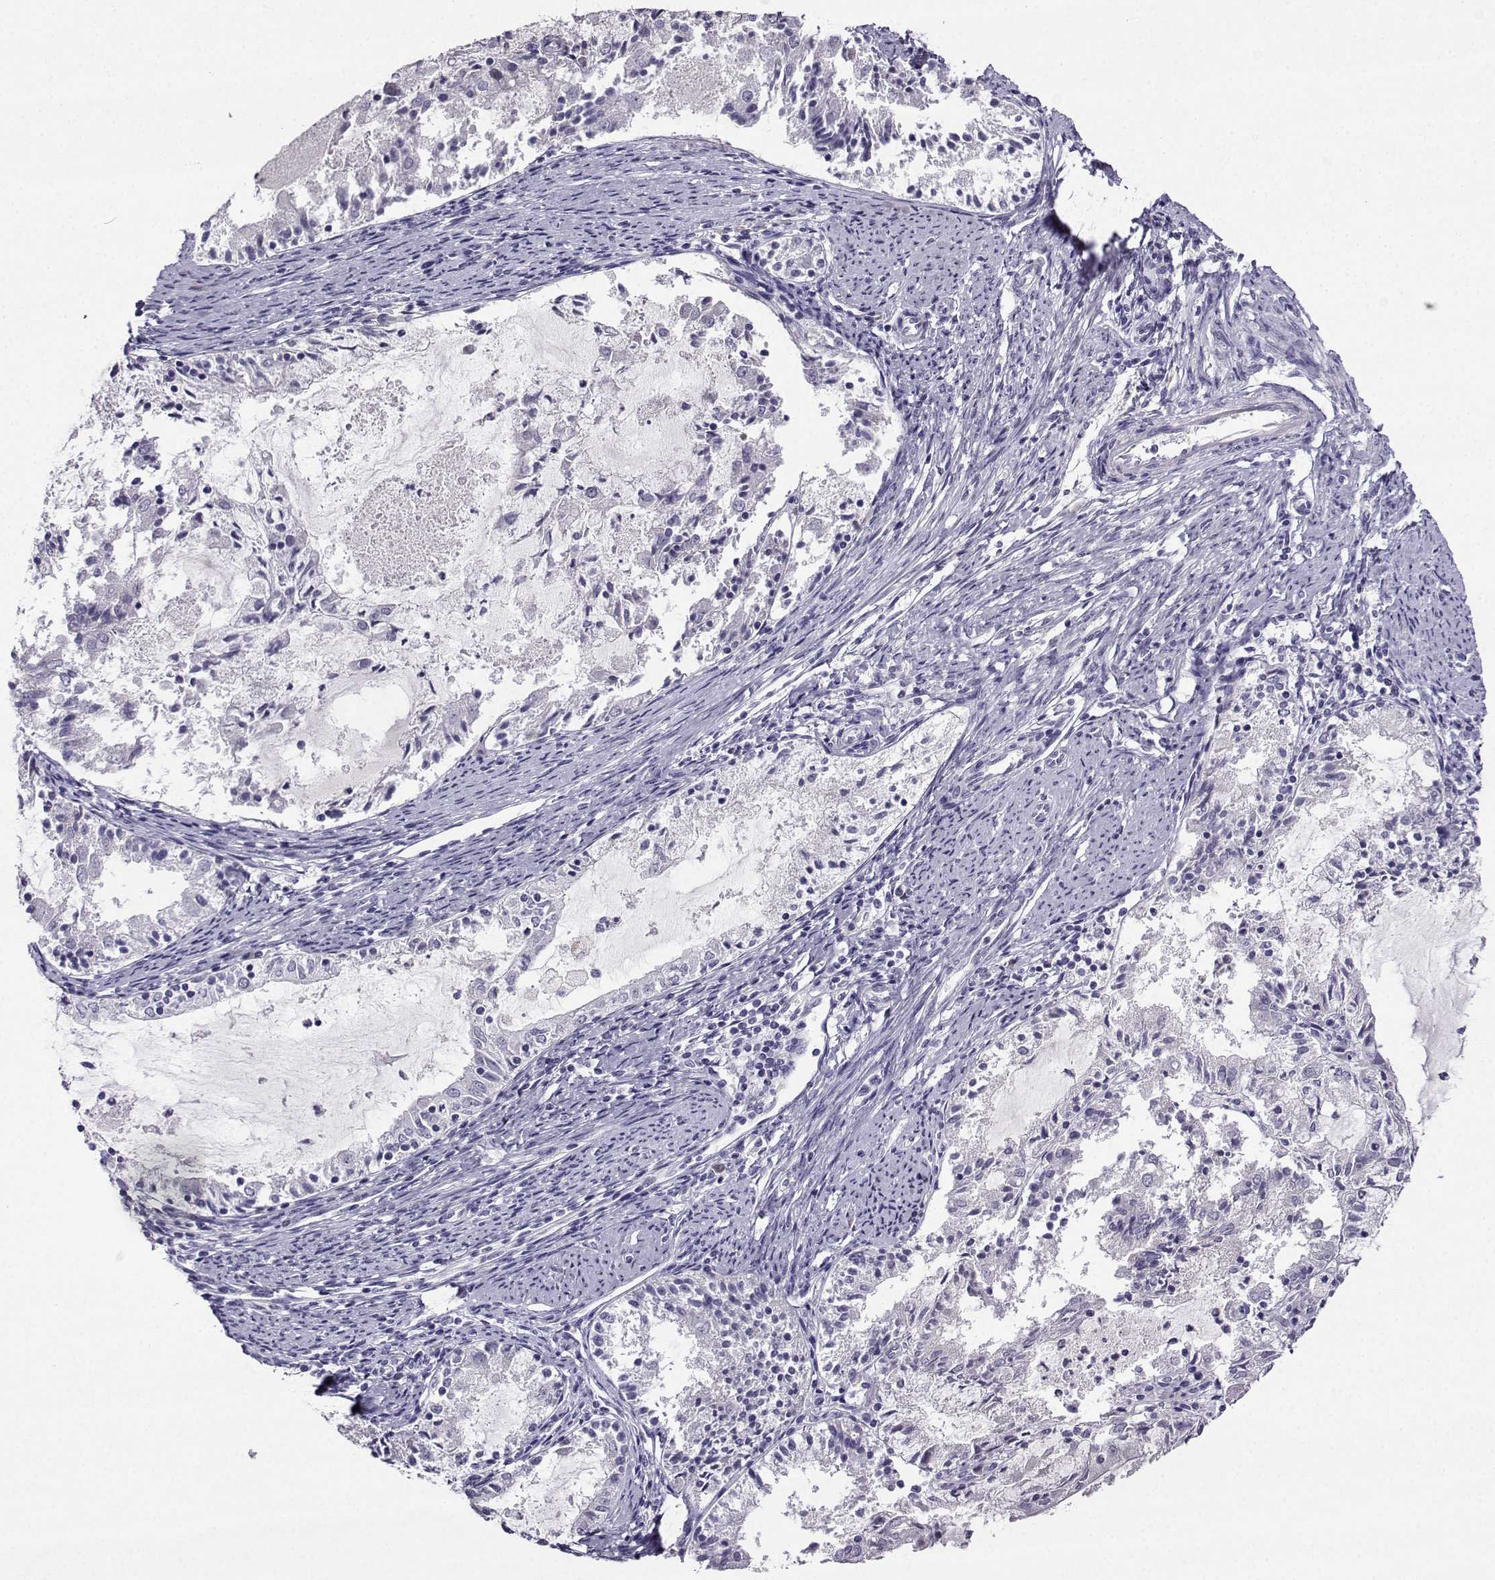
{"staining": {"intensity": "negative", "quantity": "none", "location": "none"}, "tissue": "endometrial cancer", "cell_type": "Tumor cells", "image_type": "cancer", "snomed": [{"axis": "morphology", "description": "Adenocarcinoma, NOS"}, {"axis": "topography", "description": "Endometrium"}], "caption": "The micrograph displays no significant positivity in tumor cells of endometrial adenocarcinoma.", "gene": "CRYBB1", "patient": {"sex": "female", "age": 57}}